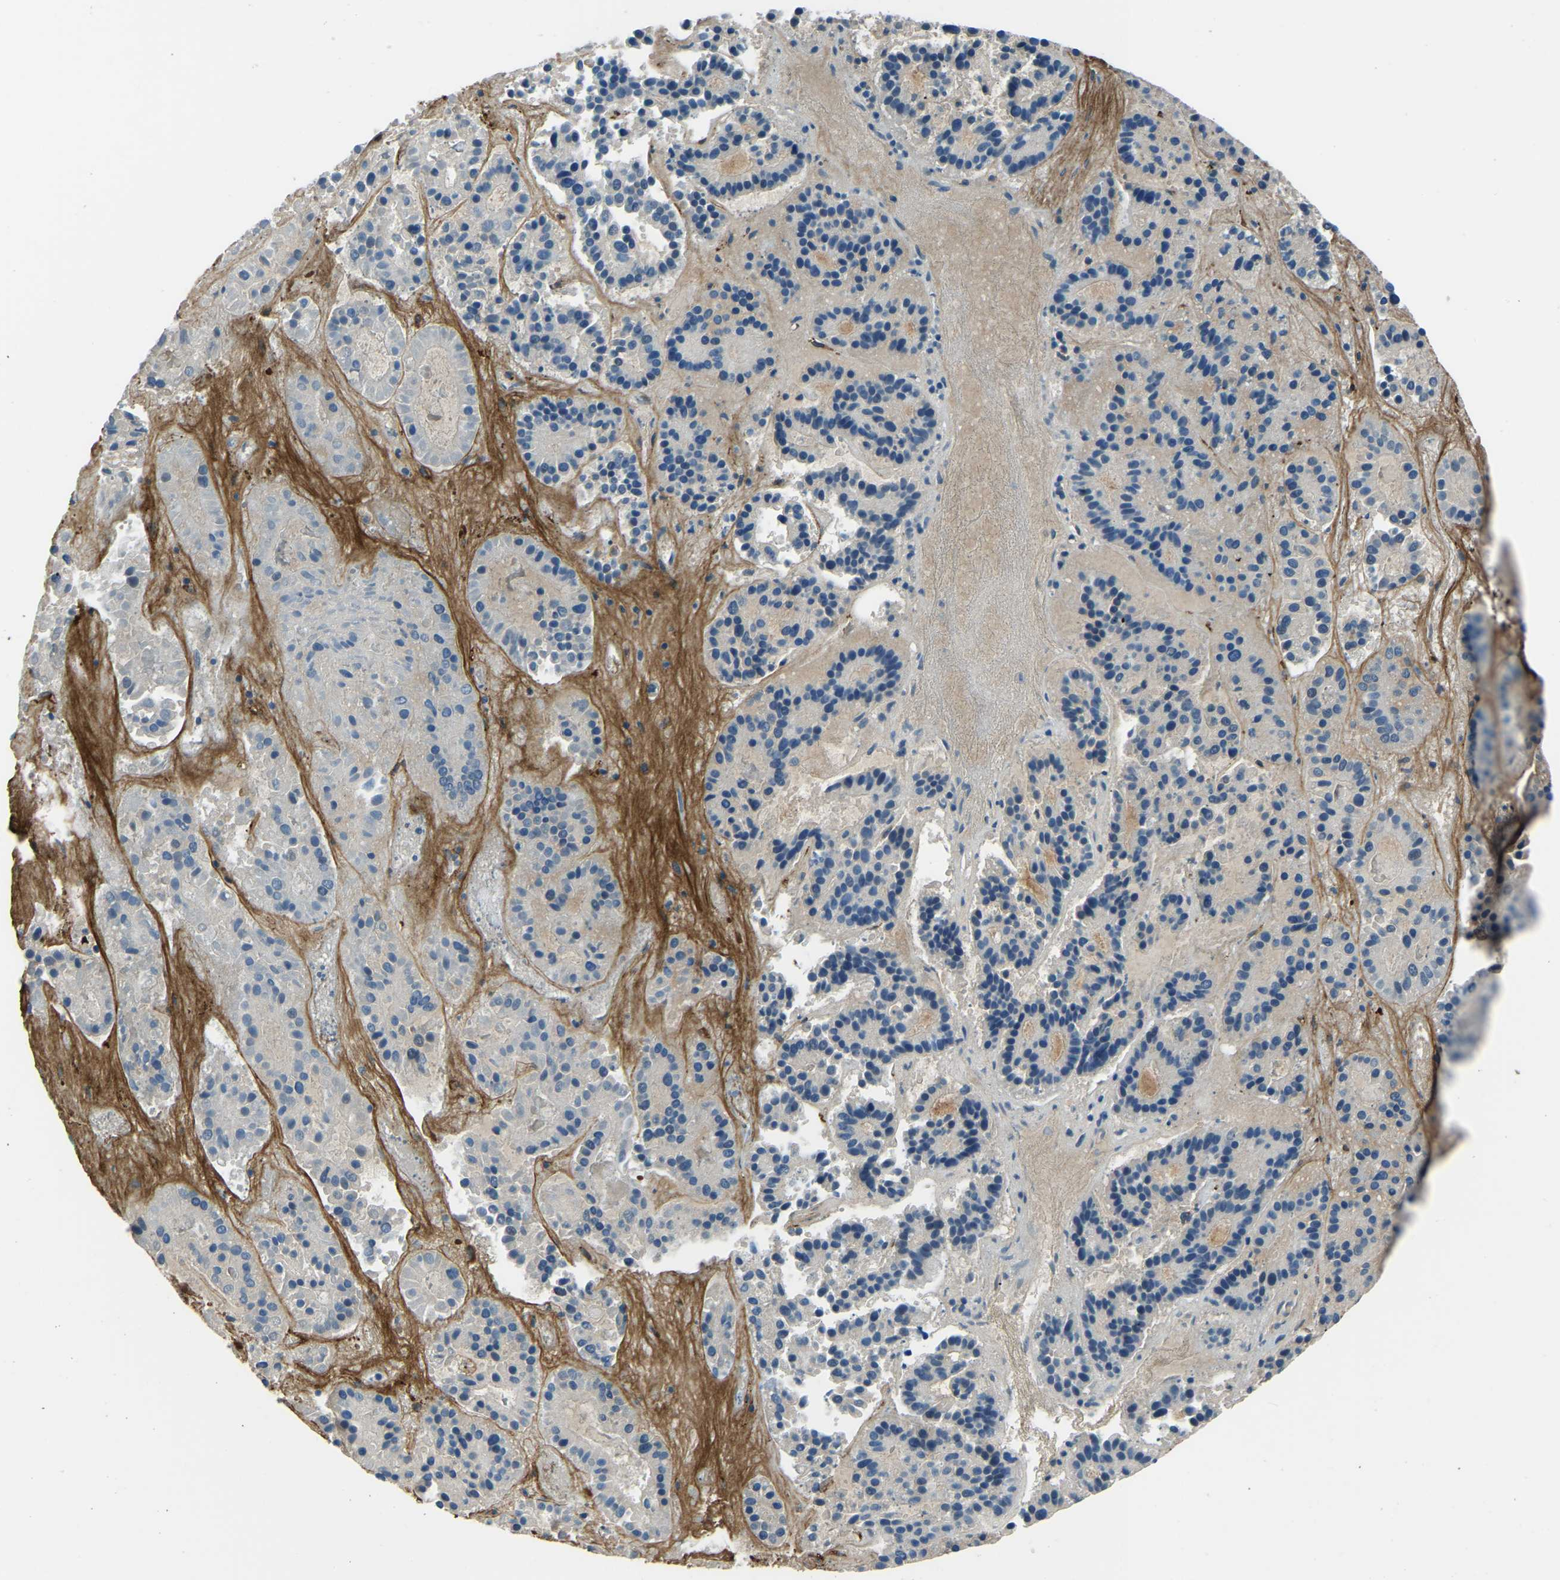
{"staining": {"intensity": "negative", "quantity": "none", "location": "none"}, "tissue": "pancreatic cancer", "cell_type": "Tumor cells", "image_type": "cancer", "snomed": [{"axis": "morphology", "description": "Adenocarcinoma, NOS"}, {"axis": "topography", "description": "Pancreas"}], "caption": "DAB (3,3'-diaminobenzidine) immunohistochemical staining of pancreatic cancer (adenocarcinoma) exhibits no significant expression in tumor cells. (DAB (3,3'-diaminobenzidine) immunohistochemistry, high magnification).", "gene": "COL3A1", "patient": {"sex": "male", "age": 50}}